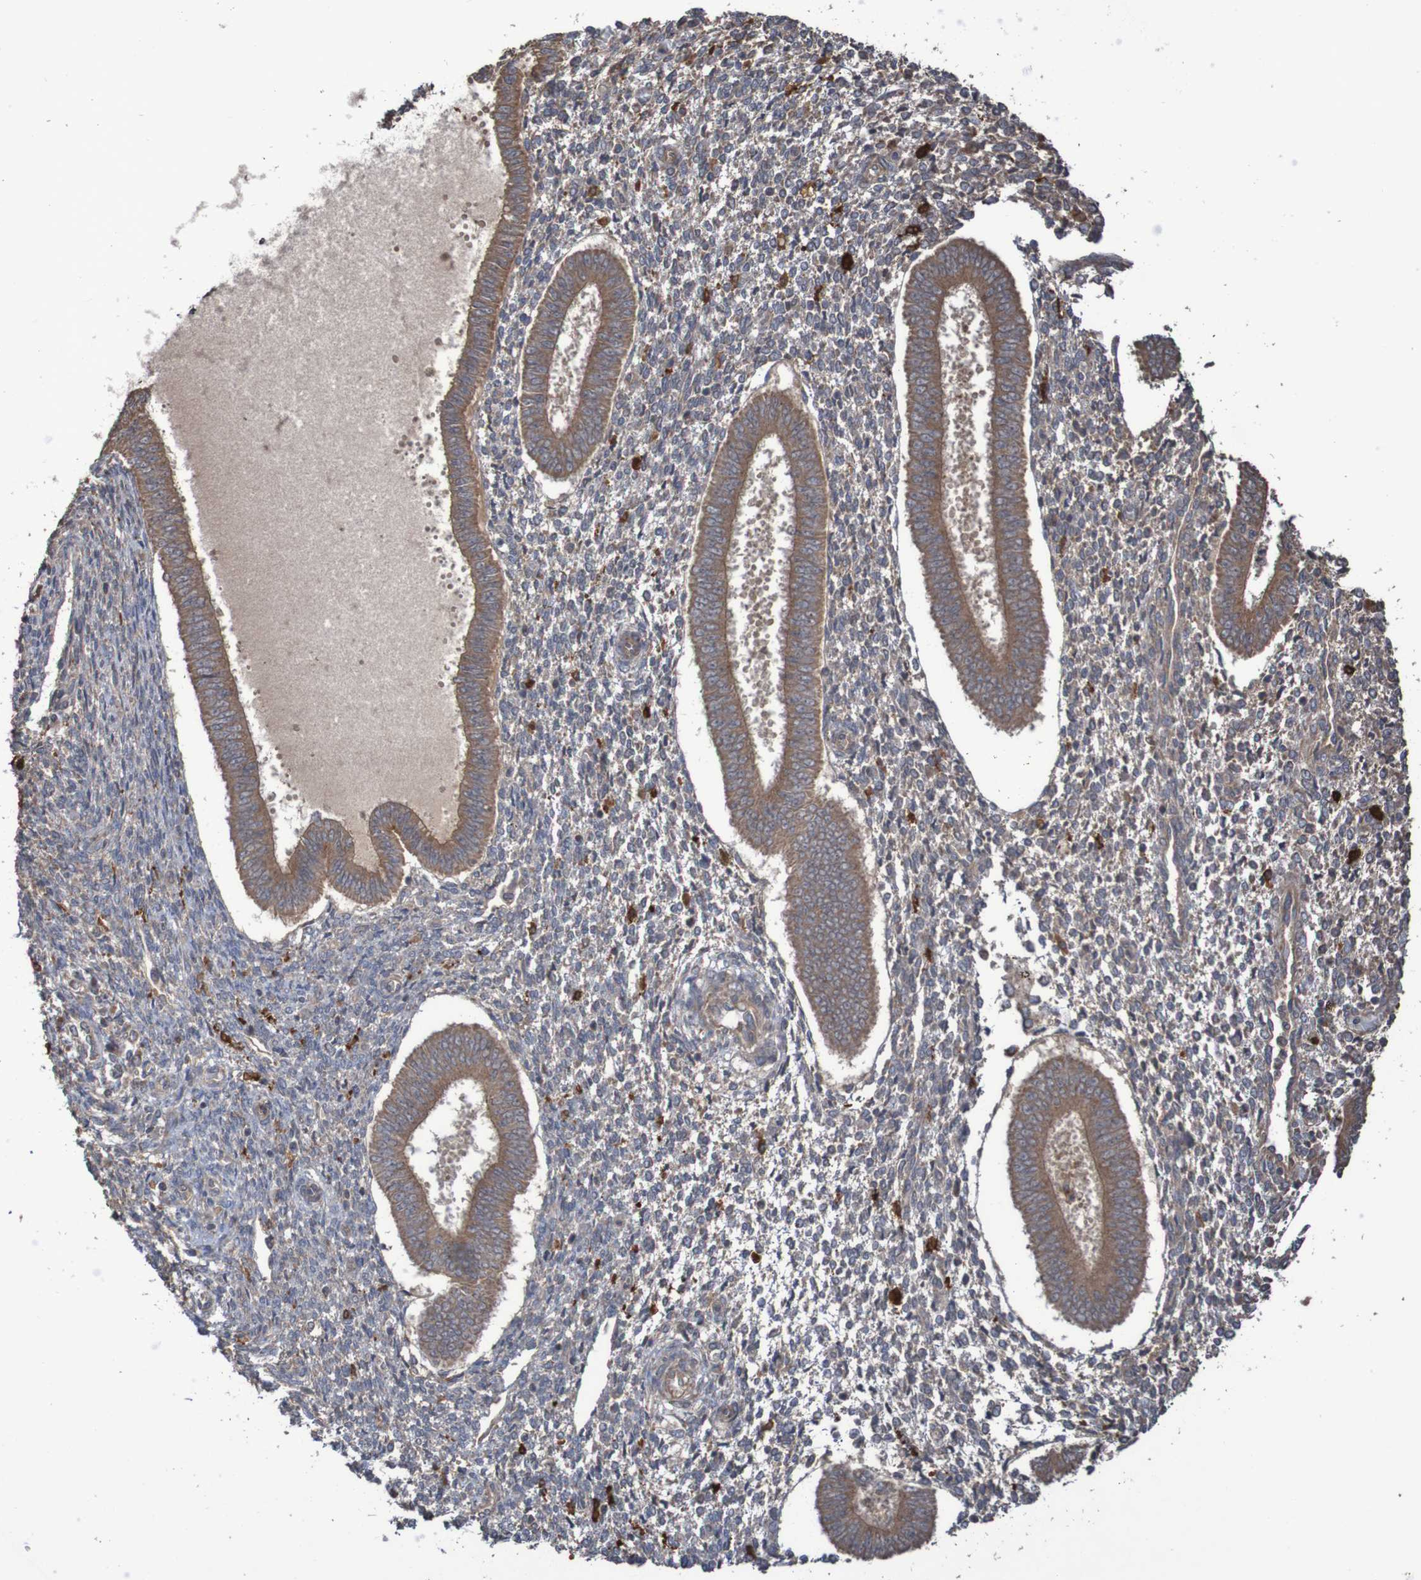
{"staining": {"intensity": "weak", "quantity": "<25%", "location": "cytoplasmic/membranous"}, "tissue": "endometrium", "cell_type": "Cells in endometrial stroma", "image_type": "normal", "snomed": [{"axis": "morphology", "description": "Normal tissue, NOS"}, {"axis": "topography", "description": "Endometrium"}], "caption": "This is a micrograph of immunohistochemistry (IHC) staining of benign endometrium, which shows no positivity in cells in endometrial stroma.", "gene": "PHYH", "patient": {"sex": "female", "age": 35}}